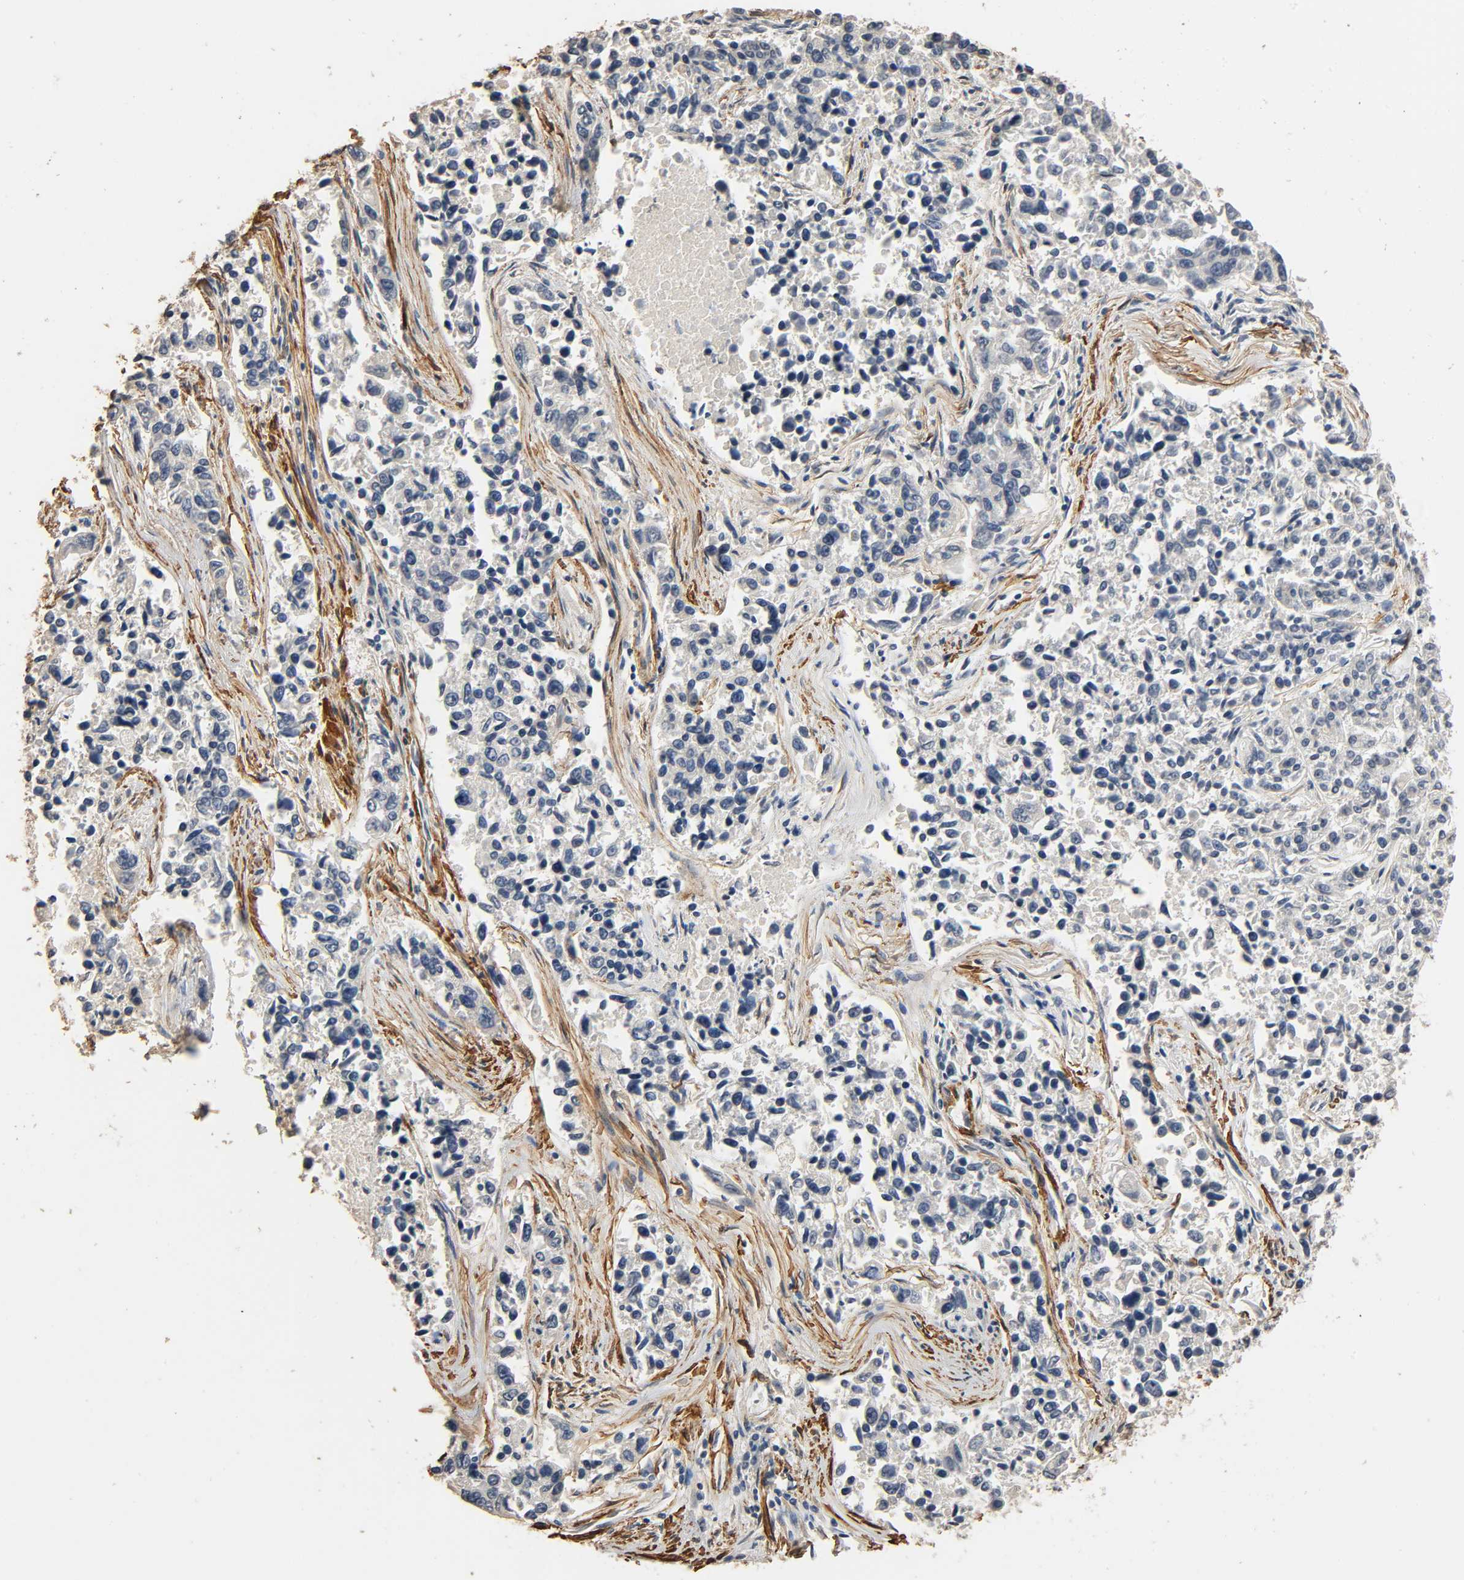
{"staining": {"intensity": "weak", "quantity": "25%-75%", "location": "cytoplasmic/membranous"}, "tissue": "lung cancer", "cell_type": "Tumor cells", "image_type": "cancer", "snomed": [{"axis": "morphology", "description": "Adenocarcinoma, NOS"}, {"axis": "topography", "description": "Lung"}], "caption": "A micrograph showing weak cytoplasmic/membranous positivity in approximately 25%-75% of tumor cells in adenocarcinoma (lung), as visualized by brown immunohistochemical staining.", "gene": "GSTA3", "patient": {"sex": "male", "age": 84}}